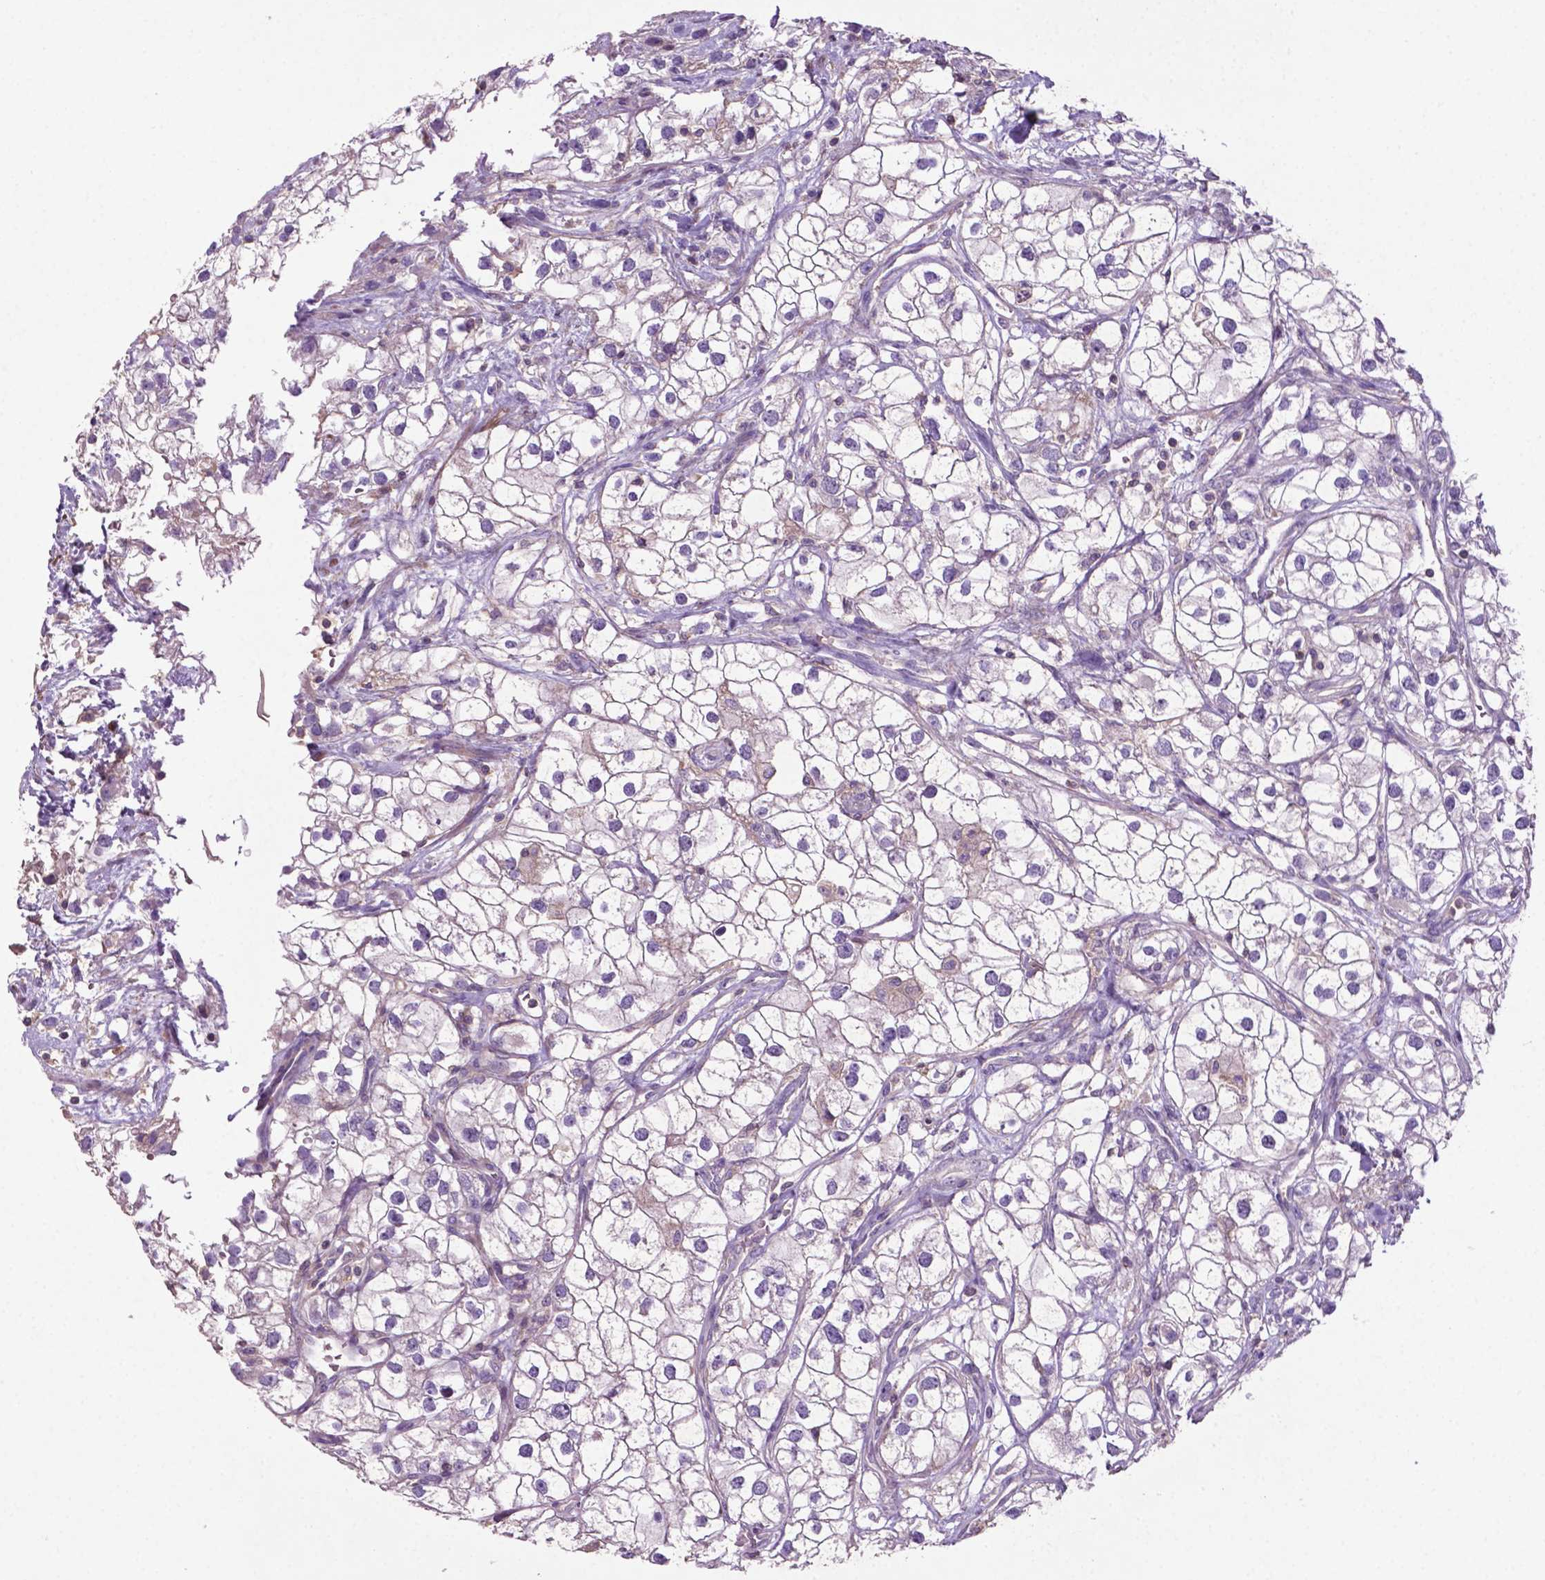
{"staining": {"intensity": "negative", "quantity": "none", "location": "none"}, "tissue": "renal cancer", "cell_type": "Tumor cells", "image_type": "cancer", "snomed": [{"axis": "morphology", "description": "Adenocarcinoma, NOS"}, {"axis": "topography", "description": "Kidney"}], "caption": "A high-resolution image shows immunohistochemistry (IHC) staining of adenocarcinoma (renal), which displays no significant staining in tumor cells.", "gene": "BMP4", "patient": {"sex": "male", "age": 59}}